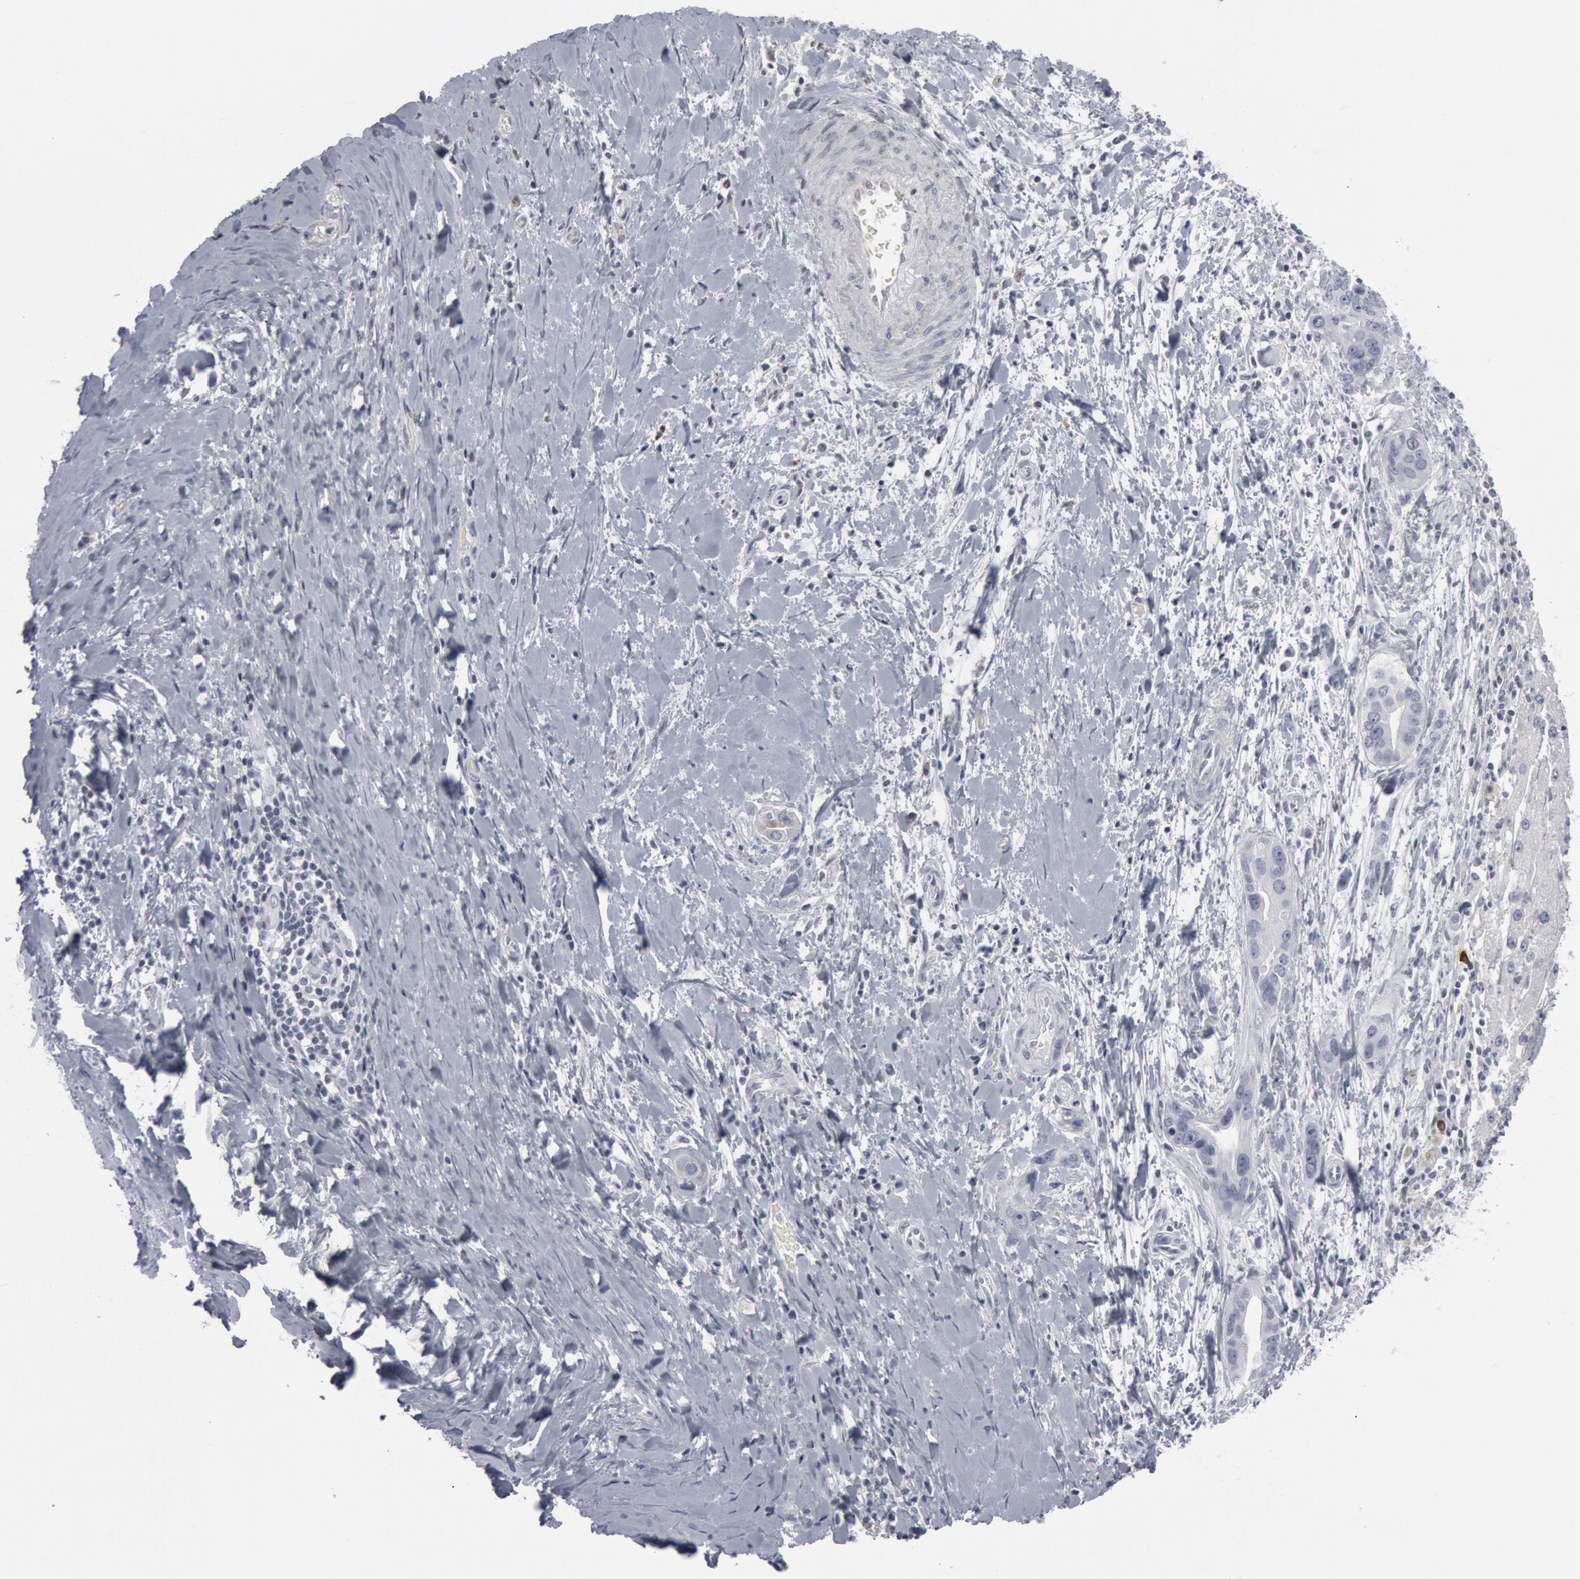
{"staining": {"intensity": "moderate", "quantity": "25%-75%", "location": "cytoplasmic/membranous"}, "tissue": "liver cancer", "cell_type": "Tumor cells", "image_type": "cancer", "snomed": [{"axis": "morphology", "description": "Cholangiocarcinoma"}, {"axis": "topography", "description": "Liver"}], "caption": "Liver cancer stained with IHC shows moderate cytoplasmic/membranous staining in approximately 25%-75% of tumor cells. (DAB (3,3'-diaminobenzidine) IHC, brown staining for protein, blue staining for nuclei).", "gene": "CASP9", "patient": {"sex": "female", "age": 65}}